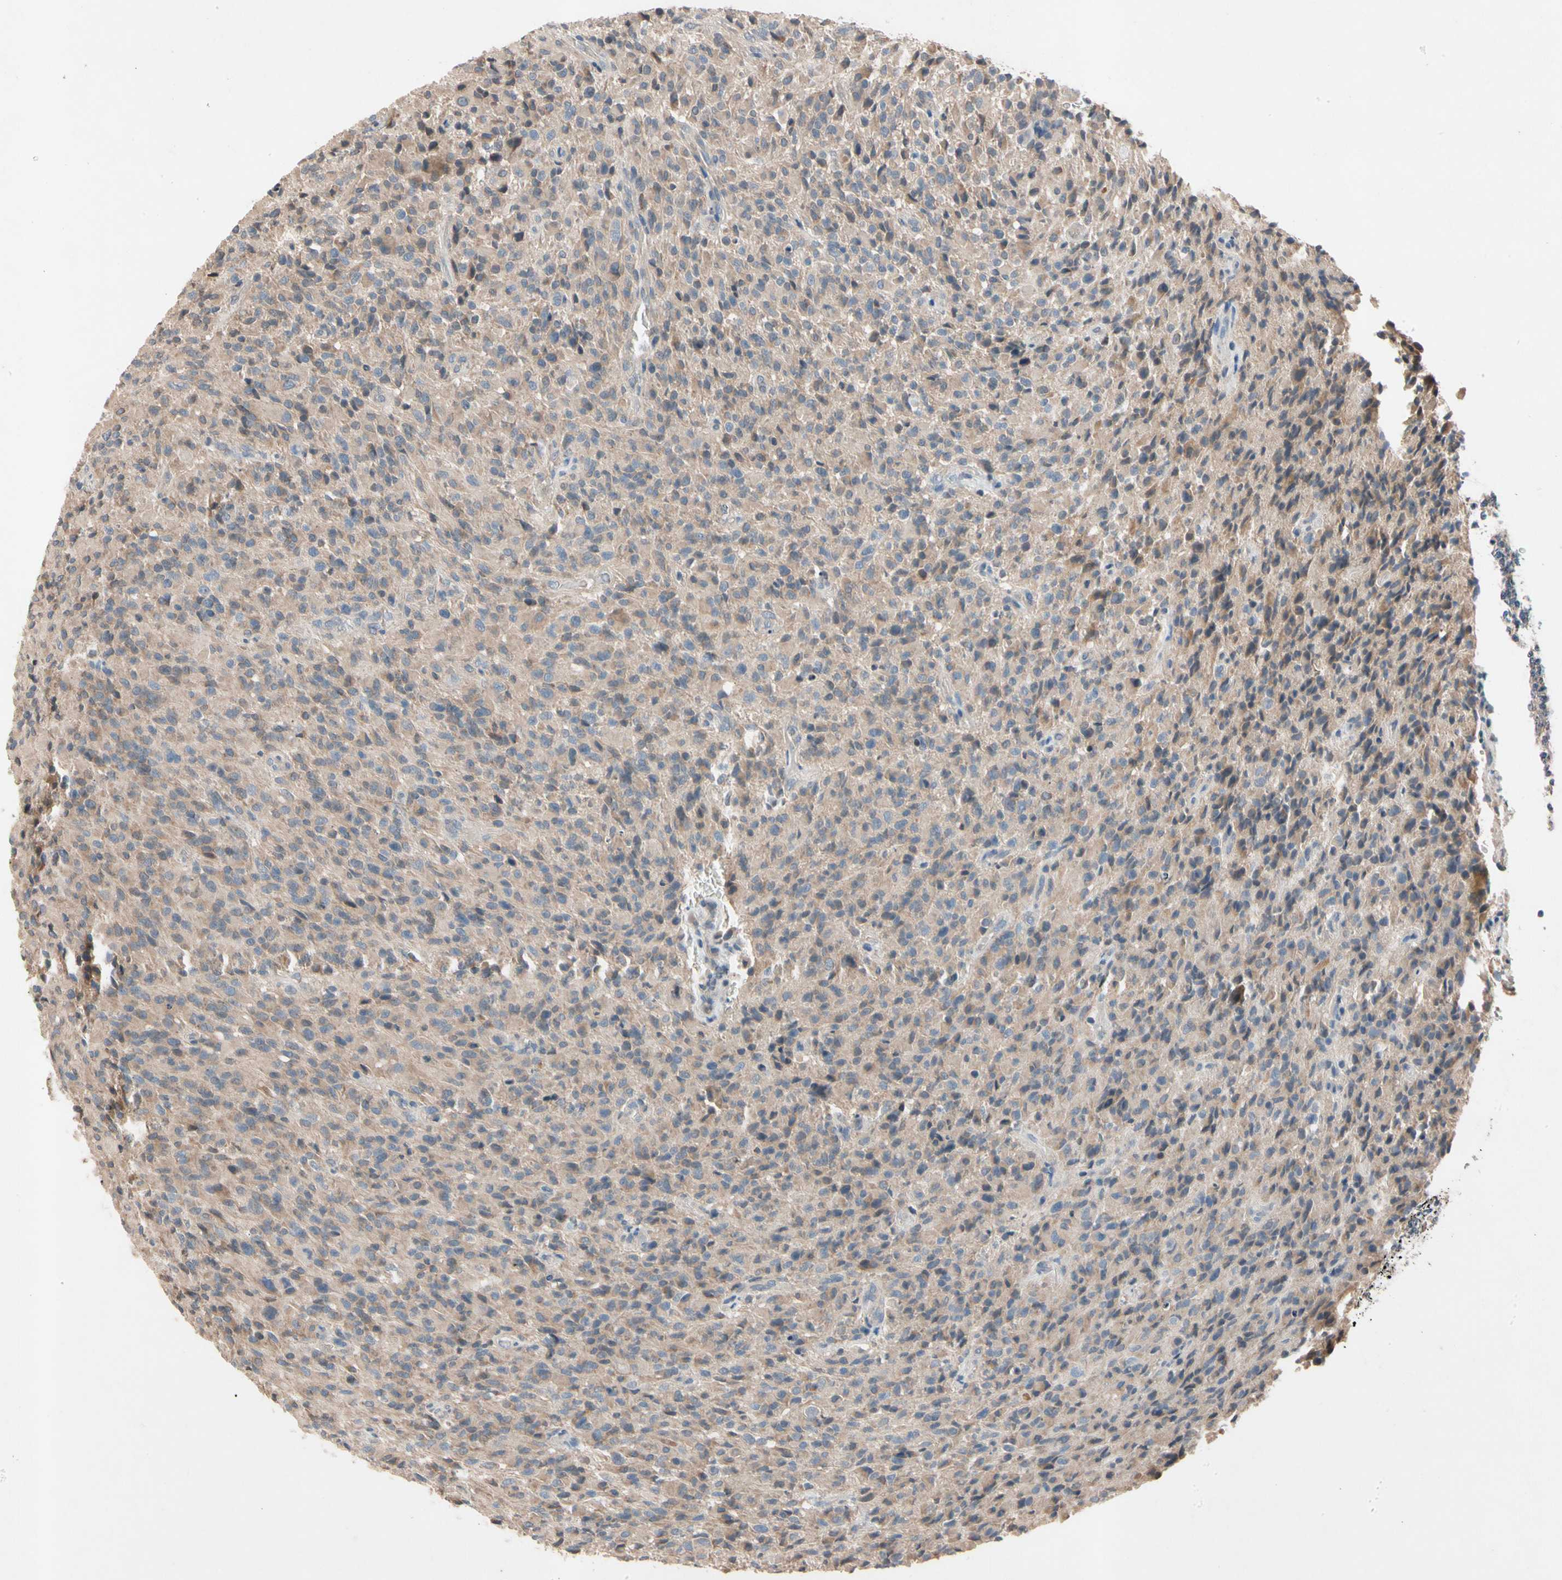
{"staining": {"intensity": "moderate", "quantity": ">75%", "location": "cytoplasmic/membranous"}, "tissue": "glioma", "cell_type": "Tumor cells", "image_type": "cancer", "snomed": [{"axis": "morphology", "description": "Glioma, malignant, High grade"}, {"axis": "topography", "description": "Brain"}], "caption": "Tumor cells exhibit moderate cytoplasmic/membranous positivity in approximately >75% of cells in malignant high-grade glioma.", "gene": "PRDX4", "patient": {"sex": "male", "age": 71}}